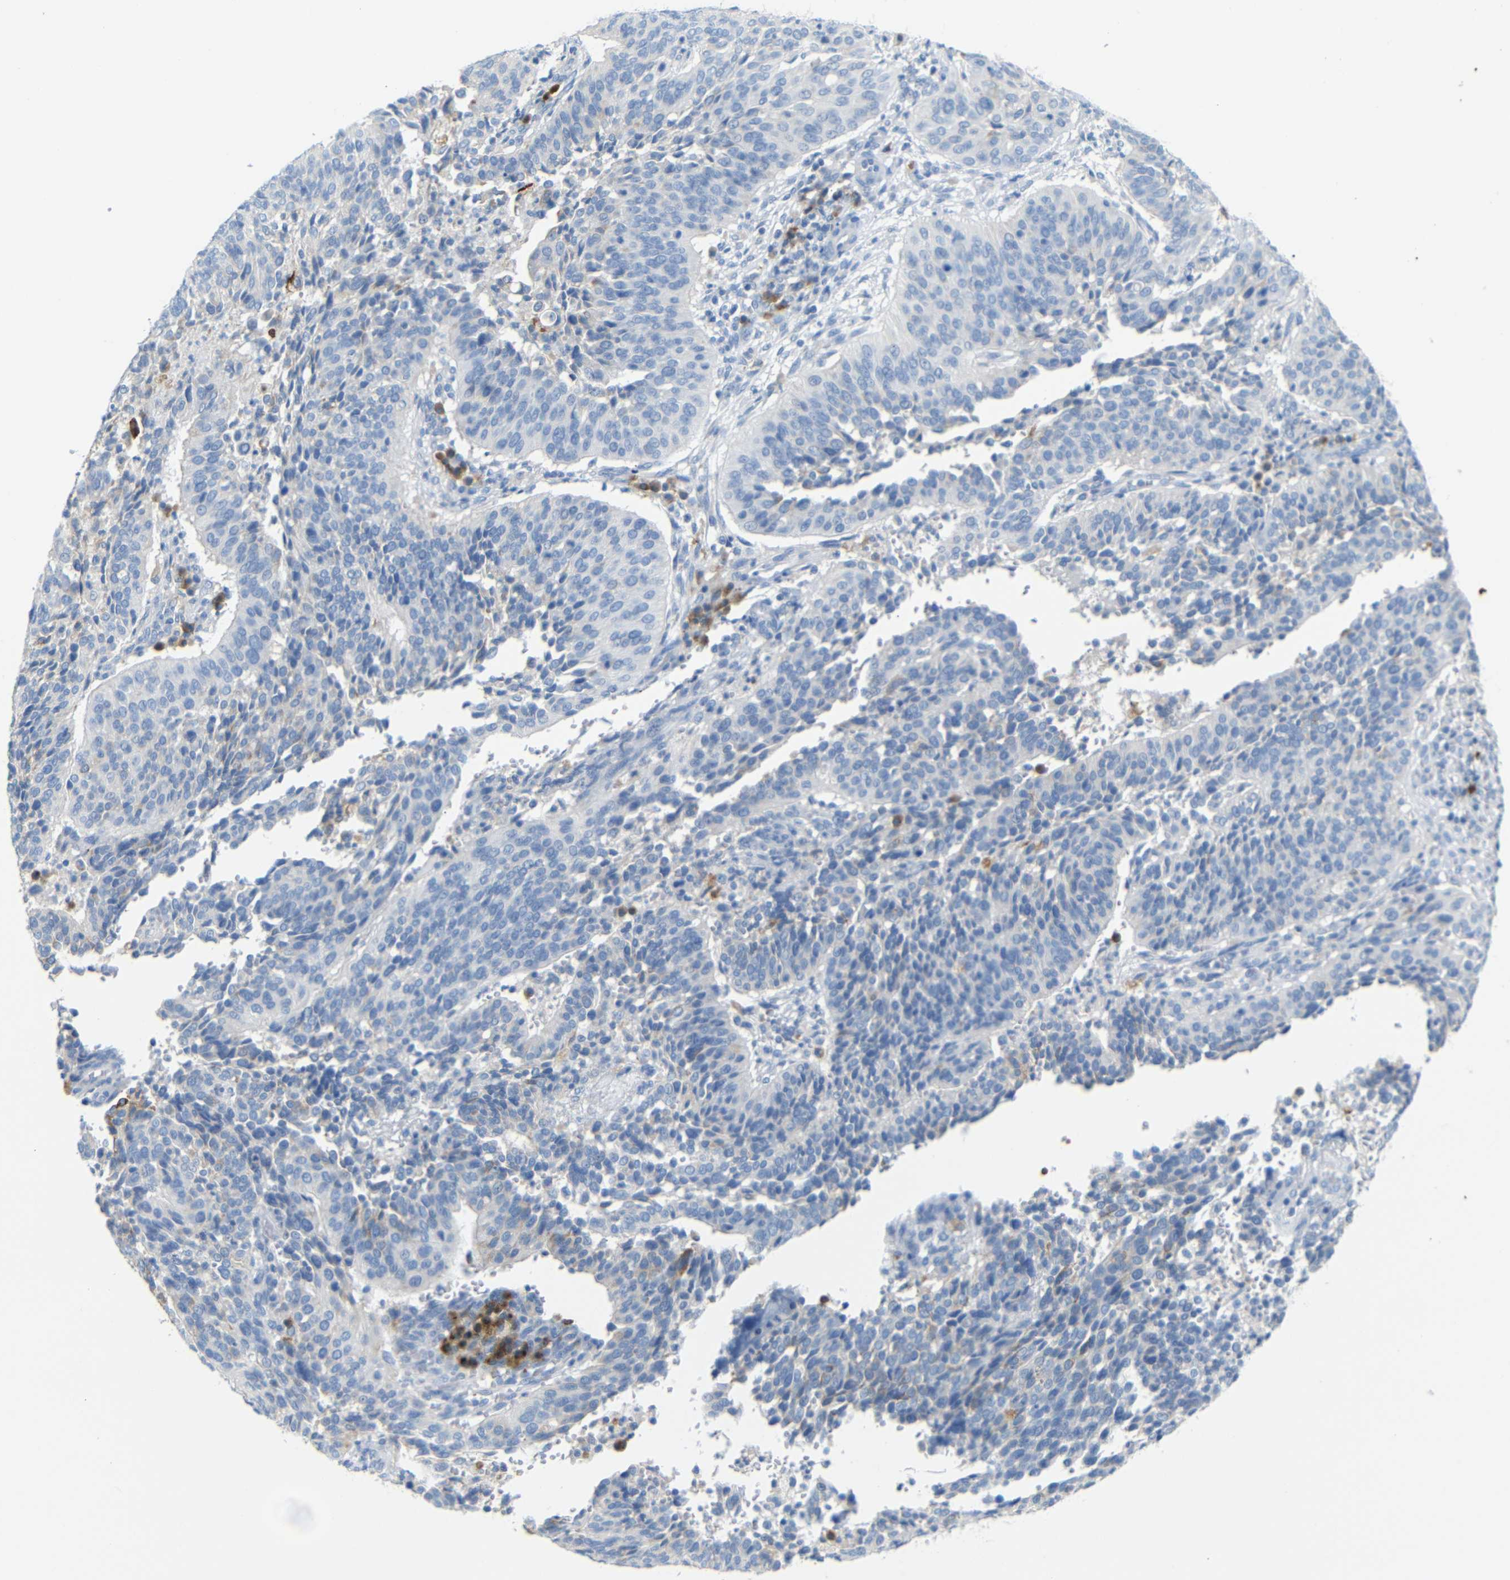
{"staining": {"intensity": "negative", "quantity": "none", "location": "none"}, "tissue": "cervical cancer", "cell_type": "Tumor cells", "image_type": "cancer", "snomed": [{"axis": "morphology", "description": "Normal tissue, NOS"}, {"axis": "morphology", "description": "Squamous cell carcinoma, NOS"}, {"axis": "topography", "description": "Cervix"}], "caption": "Photomicrograph shows no protein staining in tumor cells of cervical cancer tissue.", "gene": "FCRL1", "patient": {"sex": "female", "age": 39}}